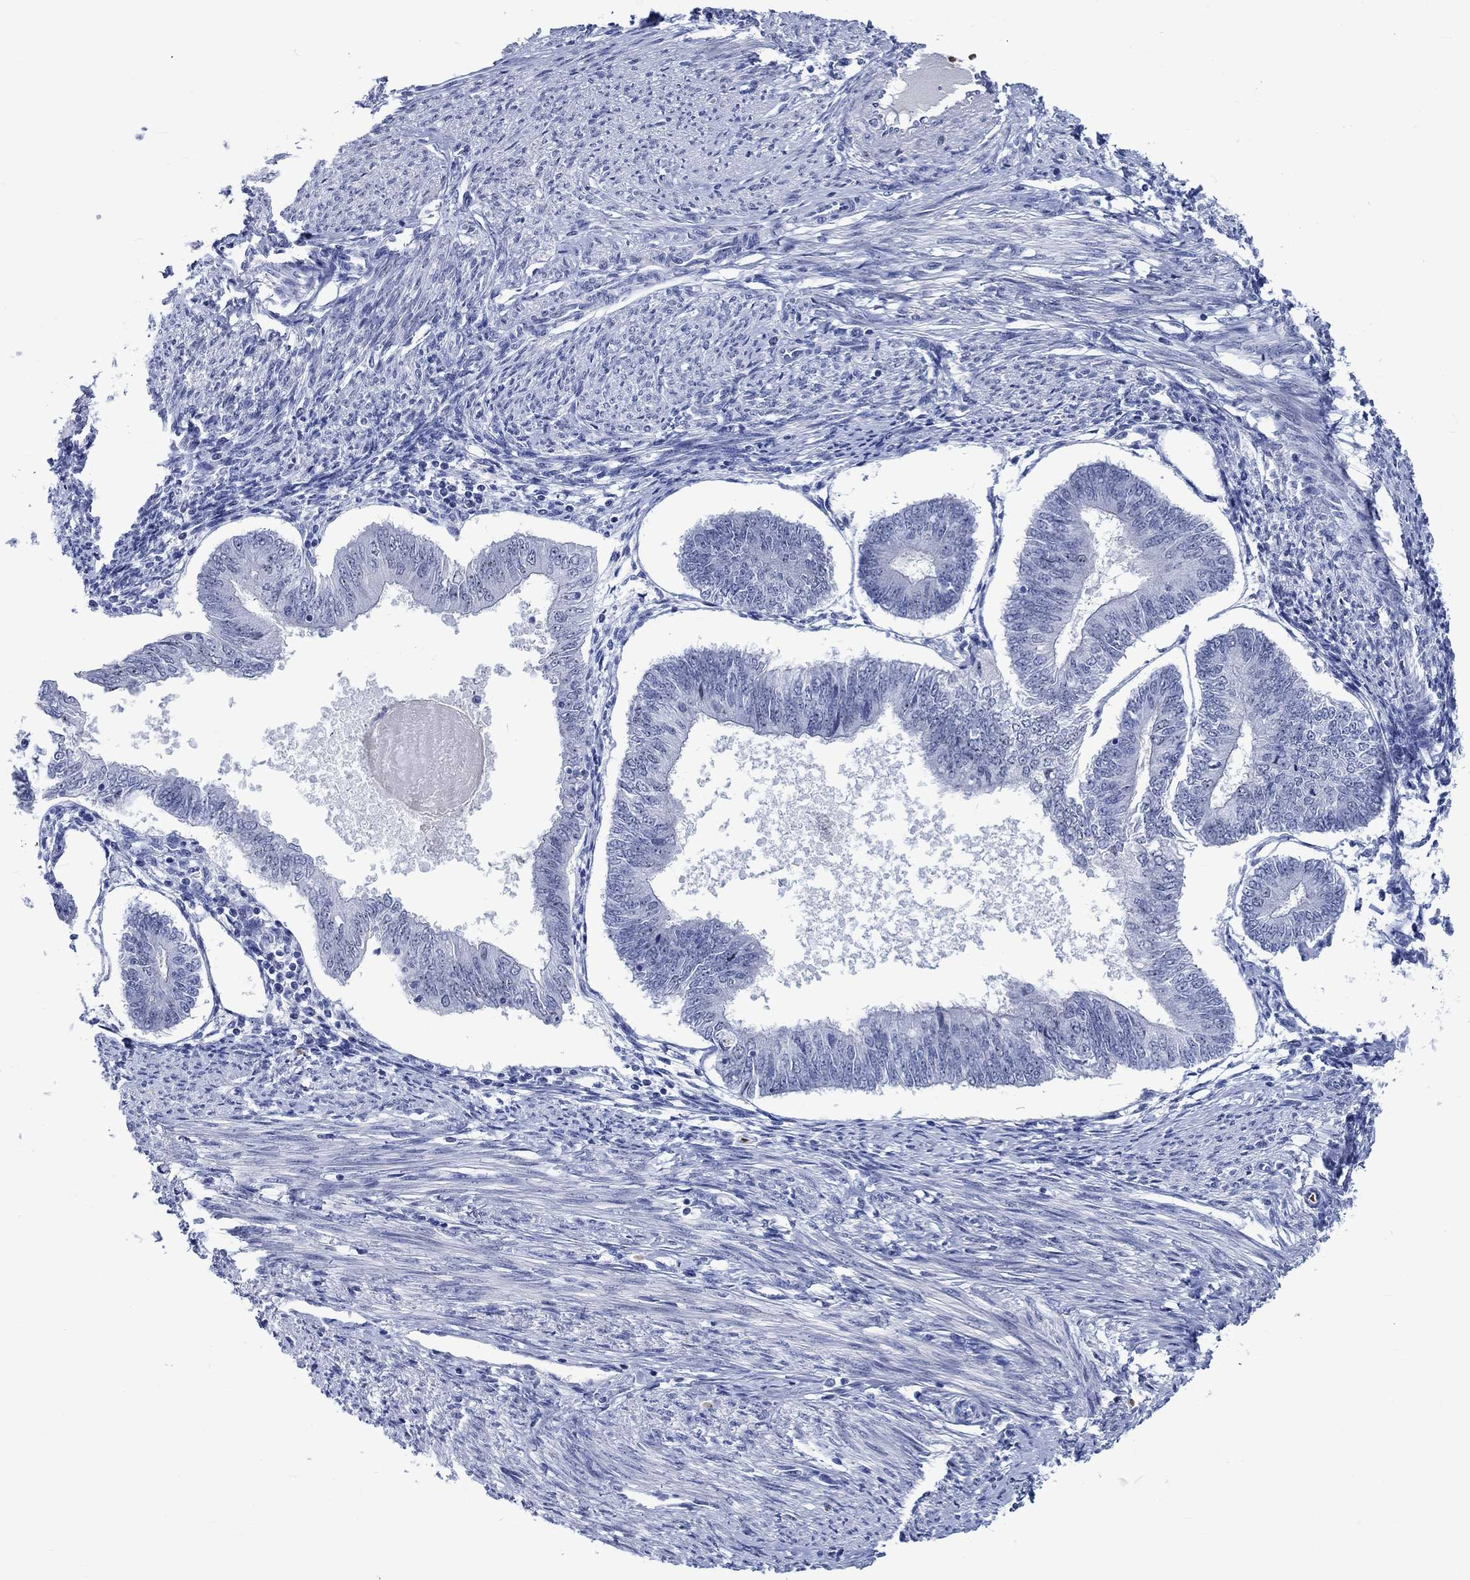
{"staining": {"intensity": "negative", "quantity": "none", "location": "none"}, "tissue": "endometrial cancer", "cell_type": "Tumor cells", "image_type": "cancer", "snomed": [{"axis": "morphology", "description": "Adenocarcinoma, NOS"}, {"axis": "topography", "description": "Endometrium"}], "caption": "This is an immunohistochemistry (IHC) image of adenocarcinoma (endometrial). There is no positivity in tumor cells.", "gene": "ZNF446", "patient": {"sex": "female", "age": 58}}